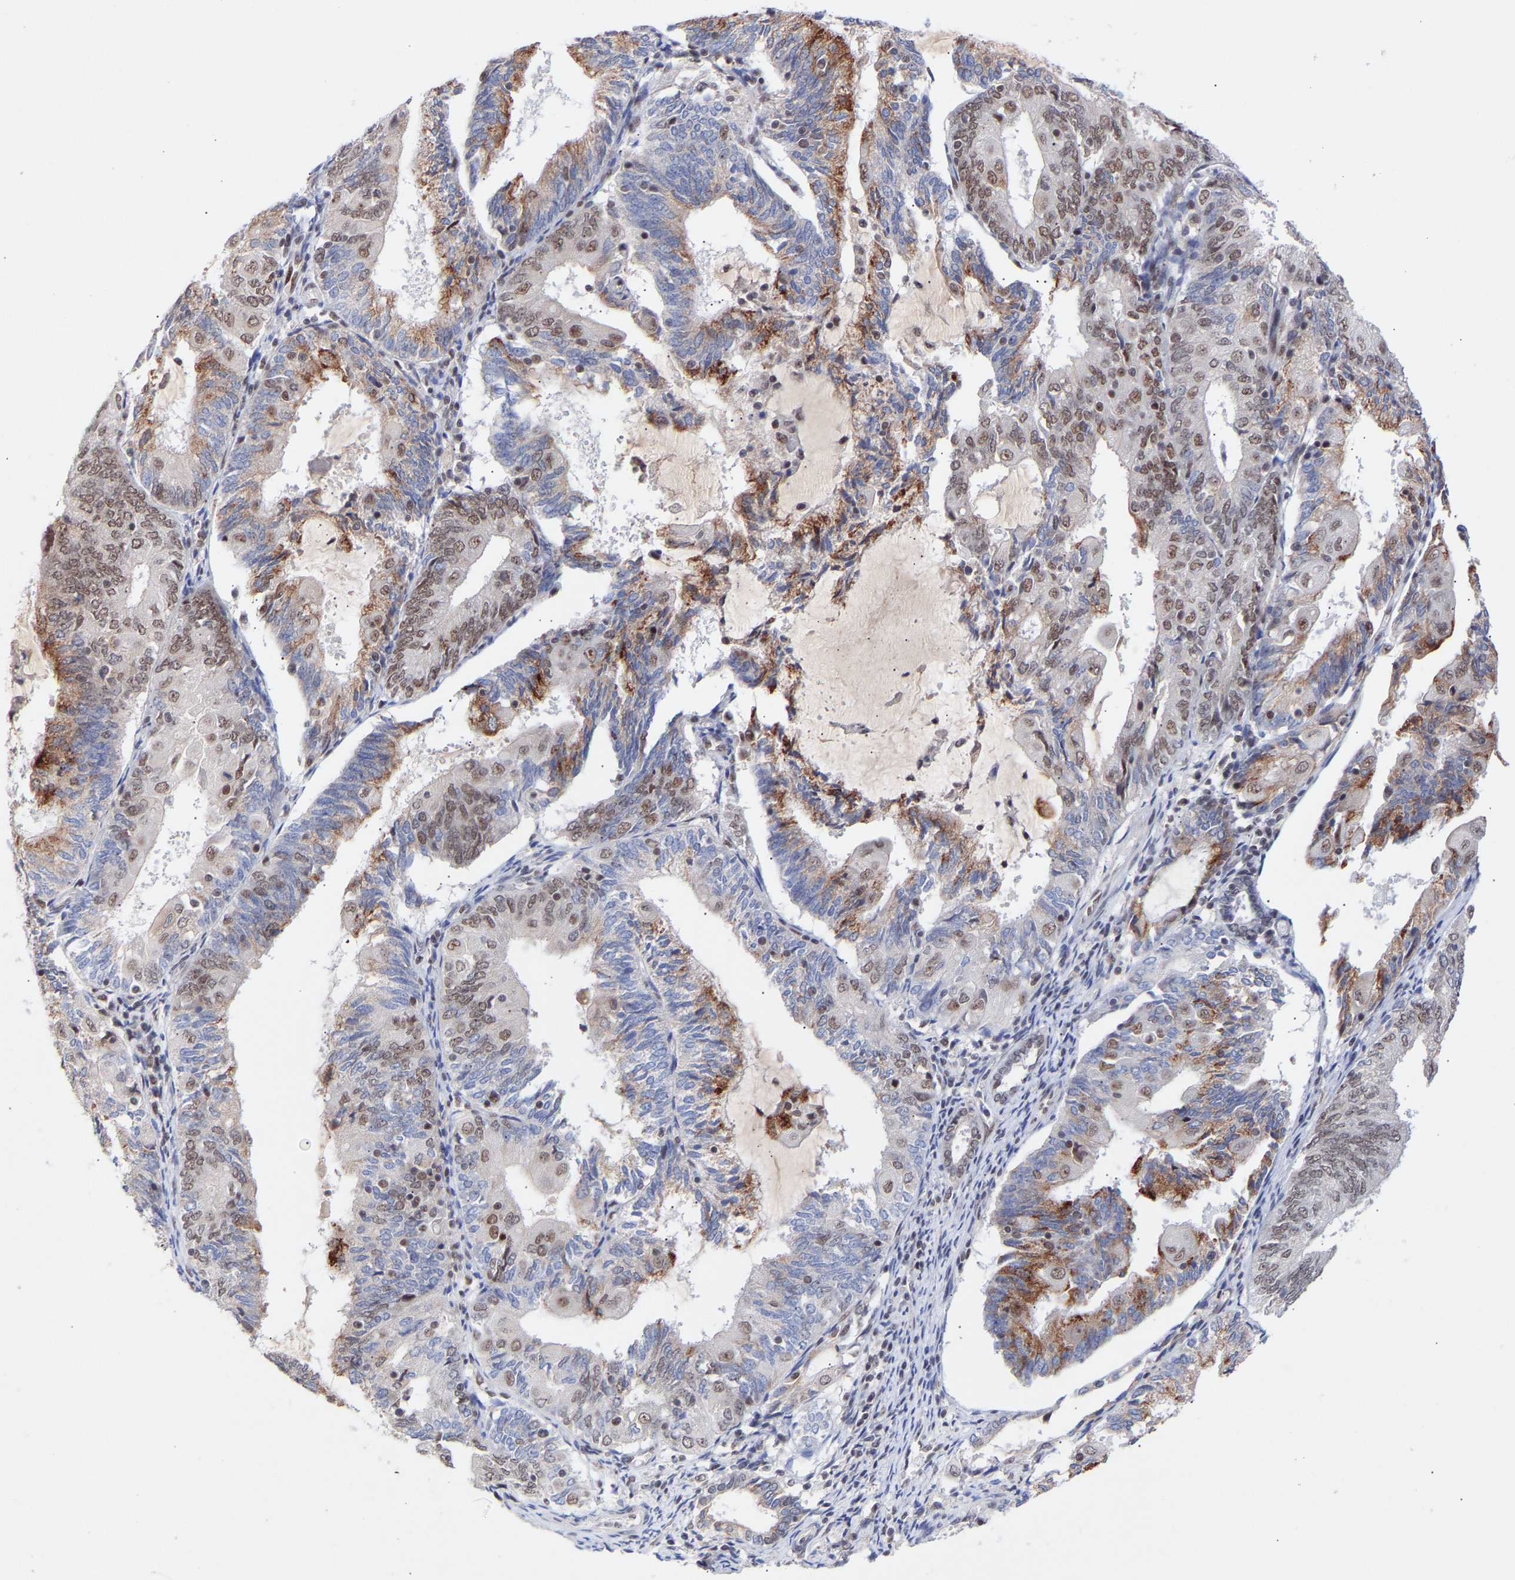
{"staining": {"intensity": "moderate", "quantity": ">75%", "location": "cytoplasmic/membranous,nuclear"}, "tissue": "endometrial cancer", "cell_type": "Tumor cells", "image_type": "cancer", "snomed": [{"axis": "morphology", "description": "Adenocarcinoma, NOS"}, {"axis": "topography", "description": "Endometrium"}], "caption": "Adenocarcinoma (endometrial) stained with a brown dye shows moderate cytoplasmic/membranous and nuclear positive expression in about >75% of tumor cells.", "gene": "RBM15", "patient": {"sex": "female", "age": 81}}